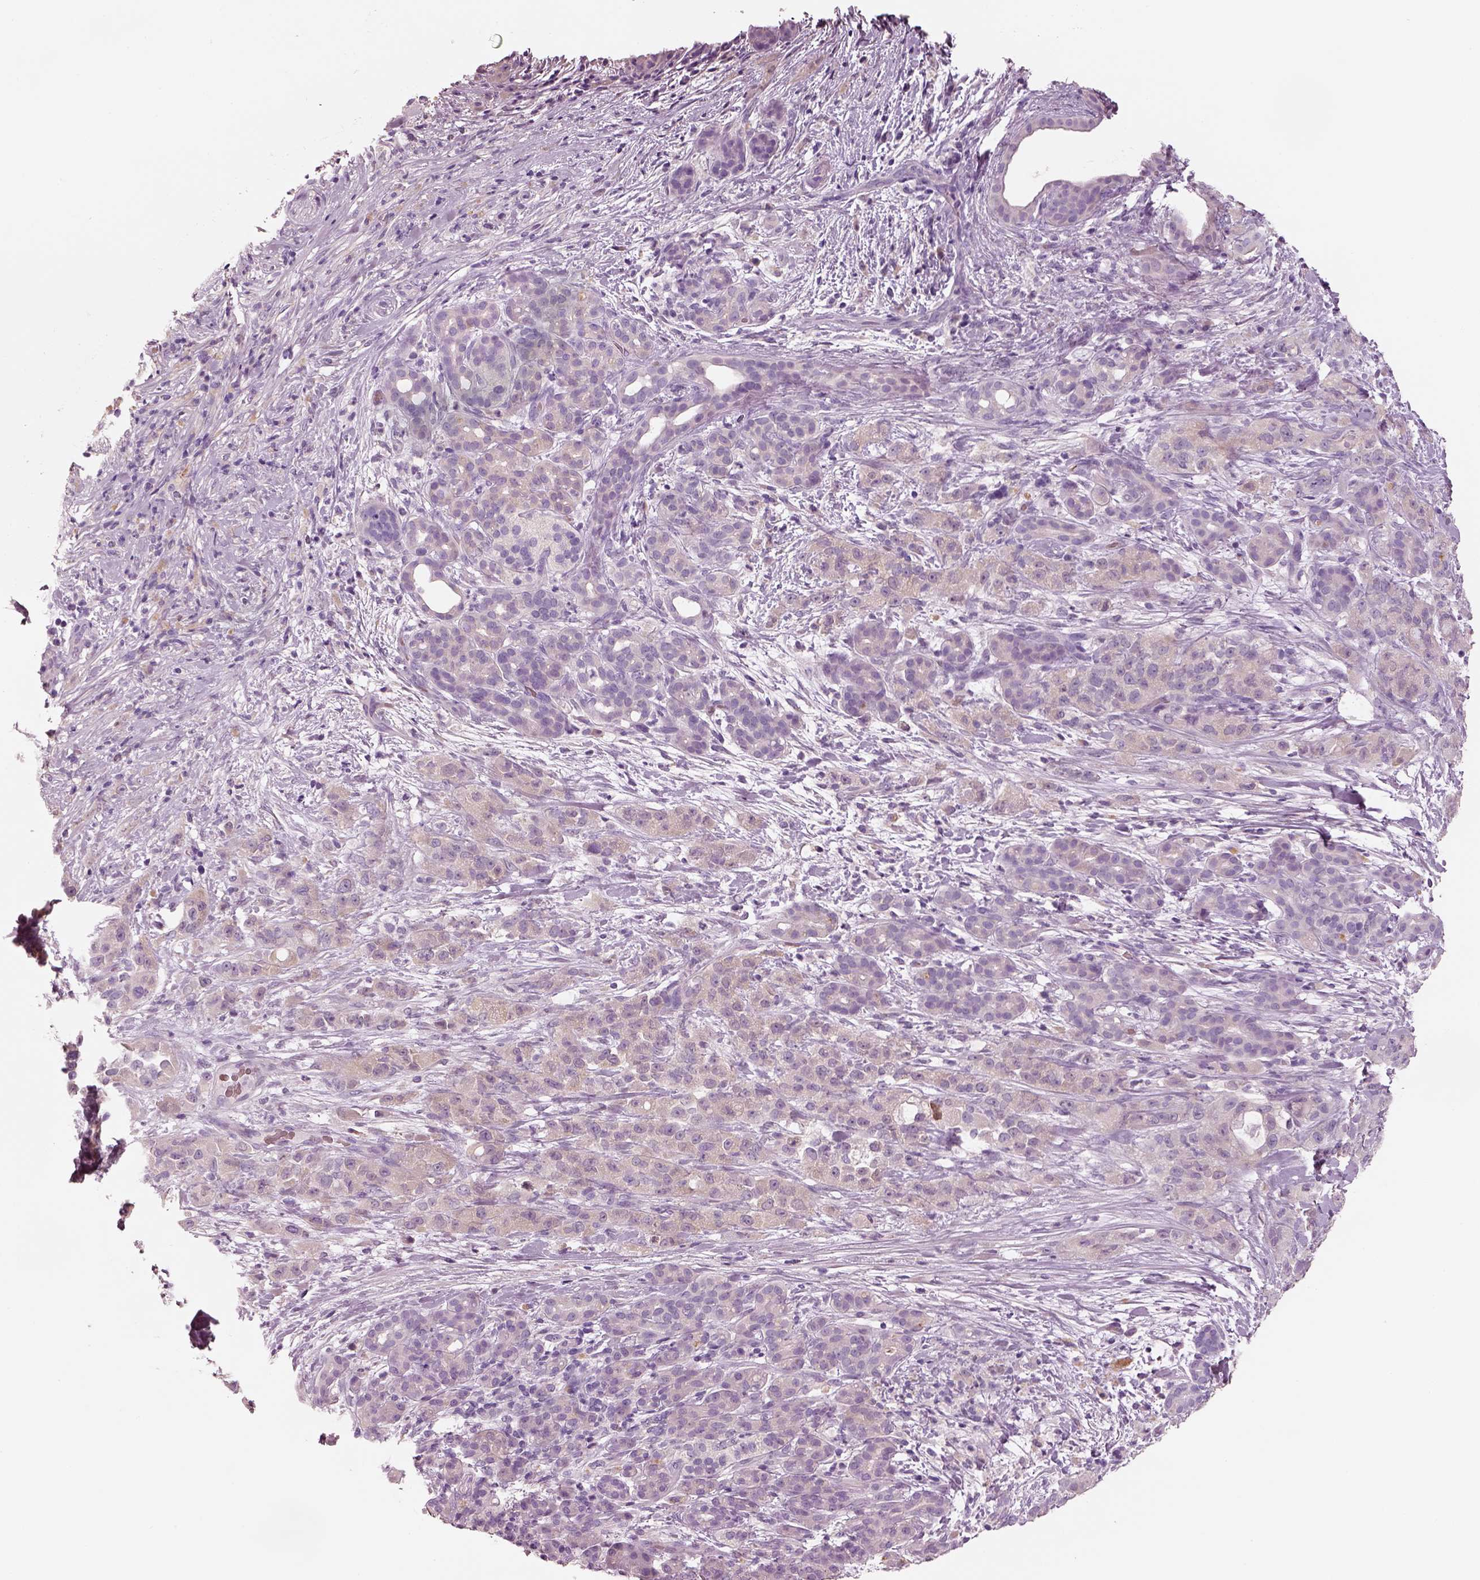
{"staining": {"intensity": "negative", "quantity": "none", "location": "none"}, "tissue": "pancreatic cancer", "cell_type": "Tumor cells", "image_type": "cancer", "snomed": [{"axis": "morphology", "description": "Adenocarcinoma, NOS"}, {"axis": "topography", "description": "Pancreas"}], "caption": "Immunohistochemical staining of pancreatic cancer shows no significant positivity in tumor cells.", "gene": "ELSPBP1", "patient": {"sex": "male", "age": 44}}